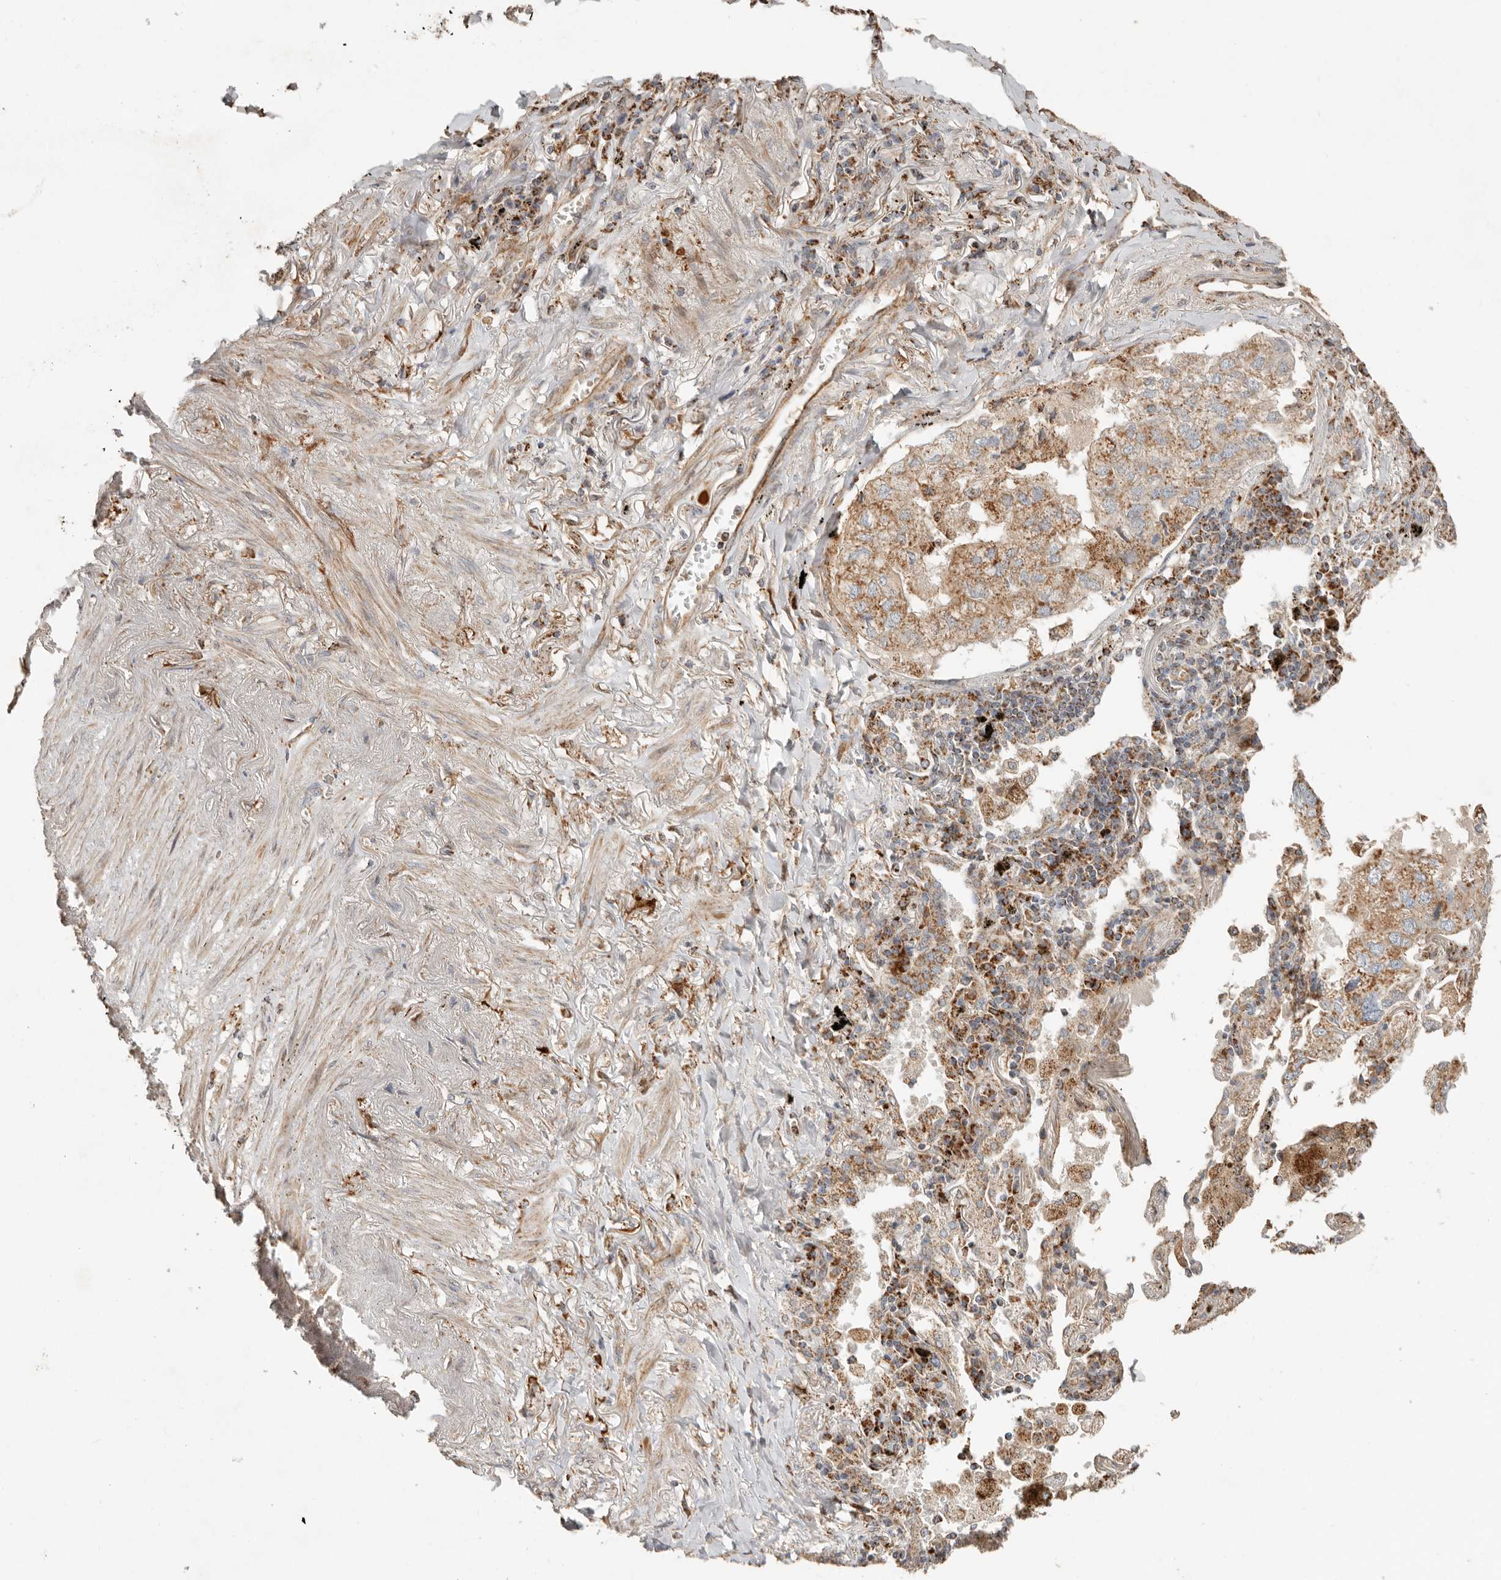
{"staining": {"intensity": "moderate", "quantity": ">75%", "location": "cytoplasmic/membranous"}, "tissue": "lung cancer", "cell_type": "Tumor cells", "image_type": "cancer", "snomed": [{"axis": "morphology", "description": "Adenocarcinoma, NOS"}, {"axis": "topography", "description": "Lung"}], "caption": "Protein expression analysis of human lung adenocarcinoma reveals moderate cytoplasmic/membranous staining in about >75% of tumor cells.", "gene": "ARHGEF10L", "patient": {"sex": "male", "age": 65}}